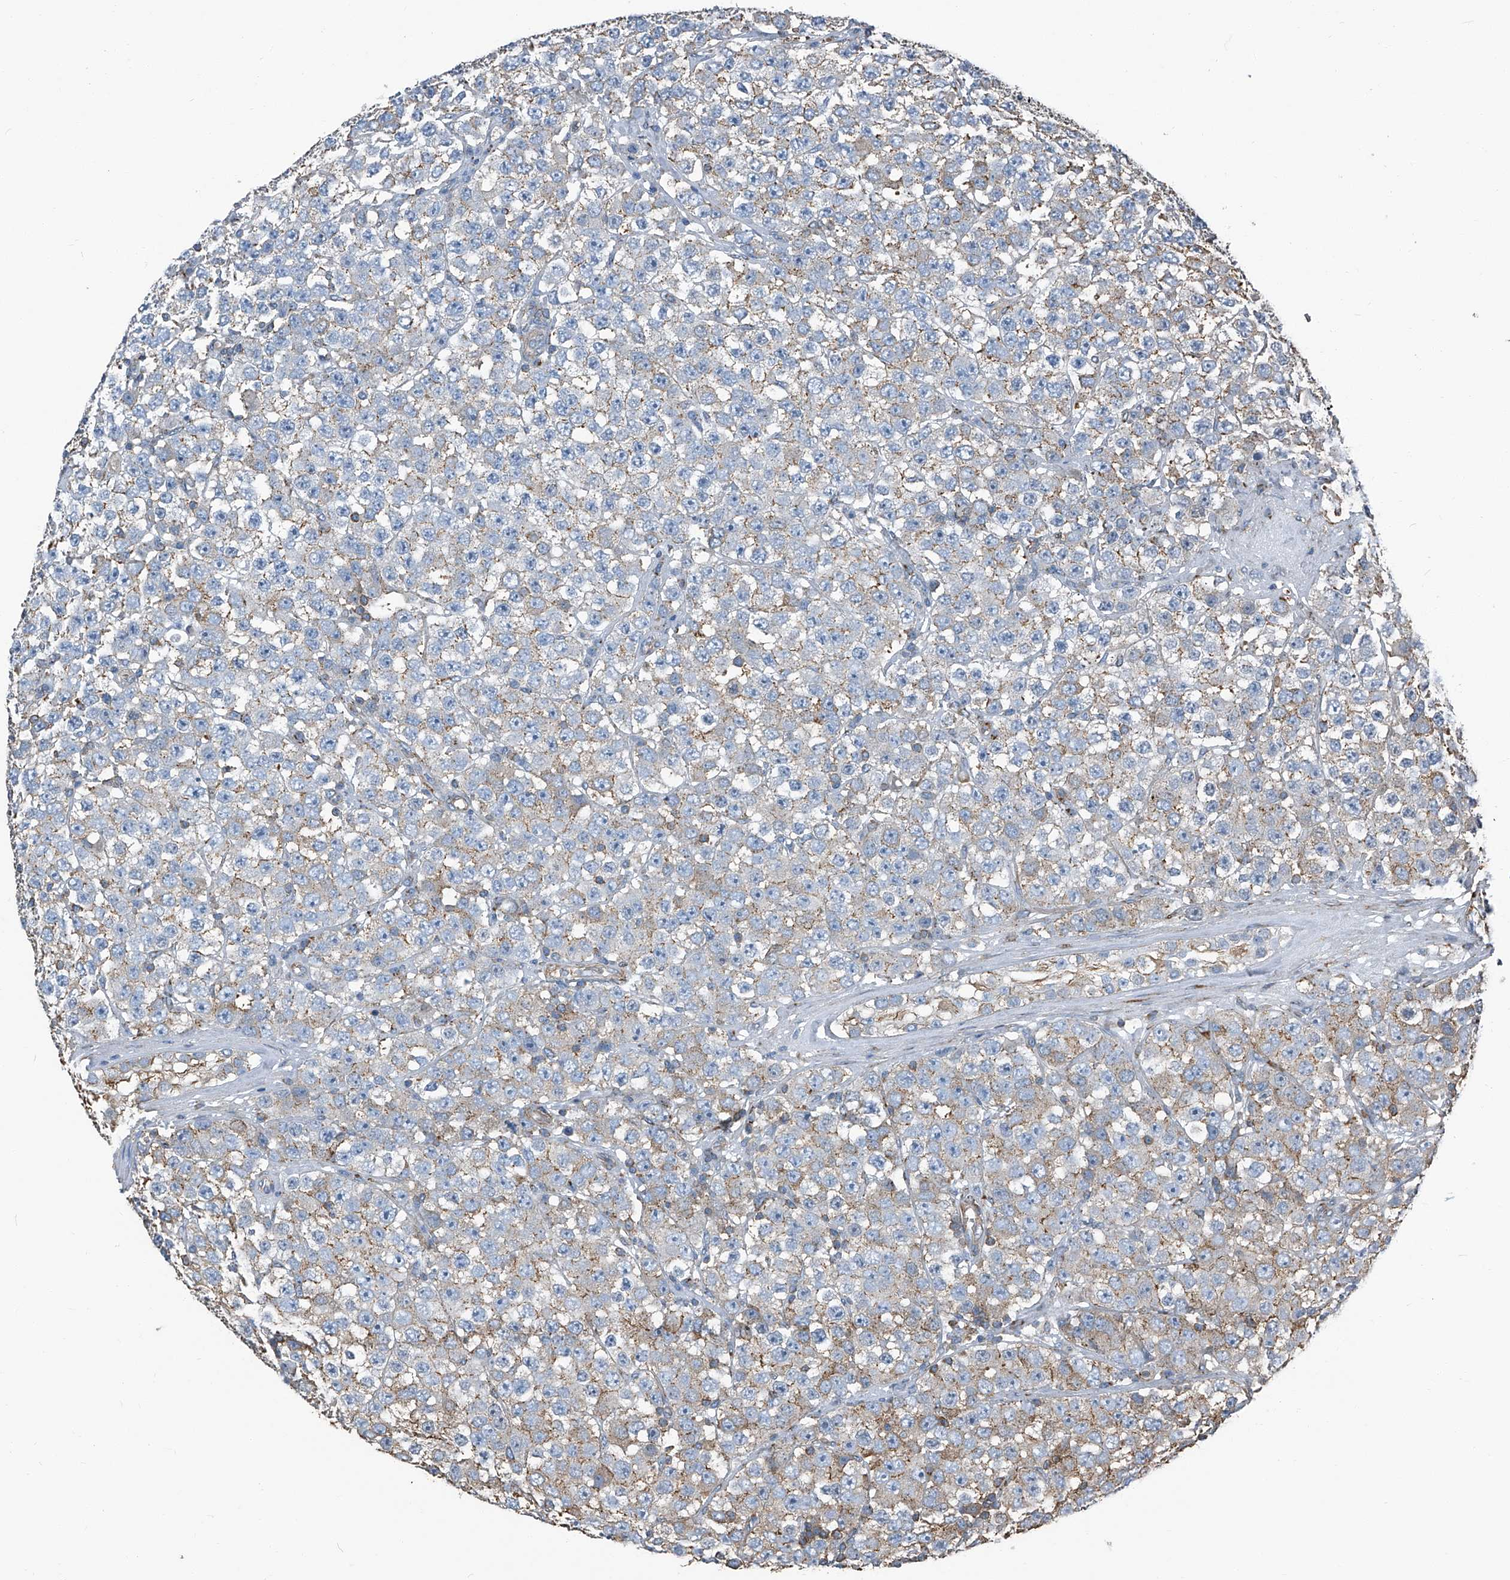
{"staining": {"intensity": "weak", "quantity": "25%-75%", "location": "cytoplasmic/membranous"}, "tissue": "testis cancer", "cell_type": "Tumor cells", "image_type": "cancer", "snomed": [{"axis": "morphology", "description": "Seminoma, NOS"}, {"axis": "topography", "description": "Testis"}], "caption": "Immunohistochemistry of seminoma (testis) displays low levels of weak cytoplasmic/membranous expression in approximately 25%-75% of tumor cells.", "gene": "SEPTIN7", "patient": {"sex": "male", "age": 28}}